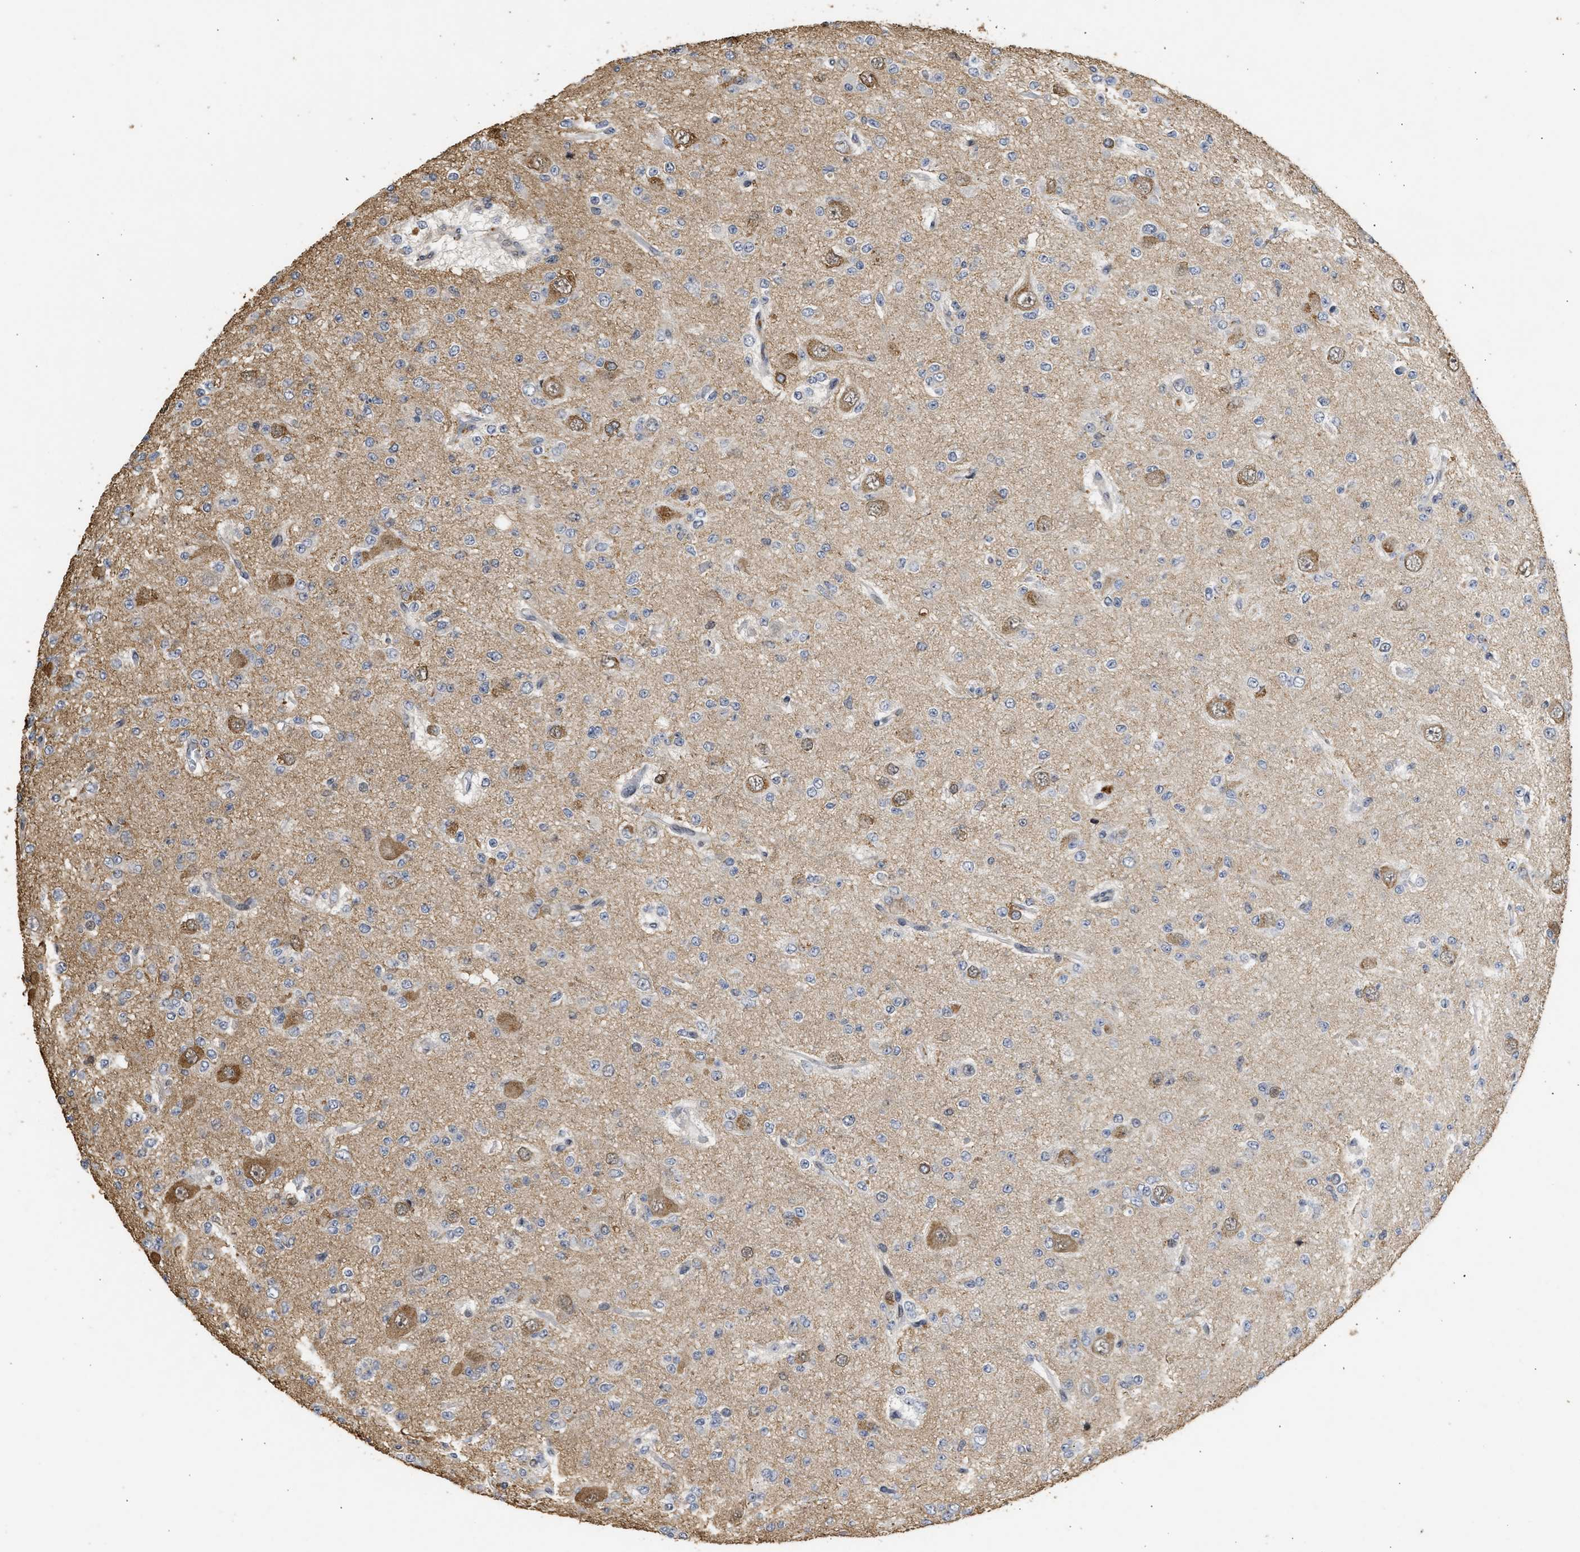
{"staining": {"intensity": "negative", "quantity": "none", "location": "none"}, "tissue": "glioma", "cell_type": "Tumor cells", "image_type": "cancer", "snomed": [{"axis": "morphology", "description": "Glioma, malignant, Low grade"}, {"axis": "topography", "description": "Brain"}], "caption": "Immunohistochemical staining of human glioma reveals no significant expression in tumor cells. The staining is performed using DAB brown chromogen with nuclei counter-stained in using hematoxylin.", "gene": "ENSG00000142539", "patient": {"sex": "male", "age": 38}}